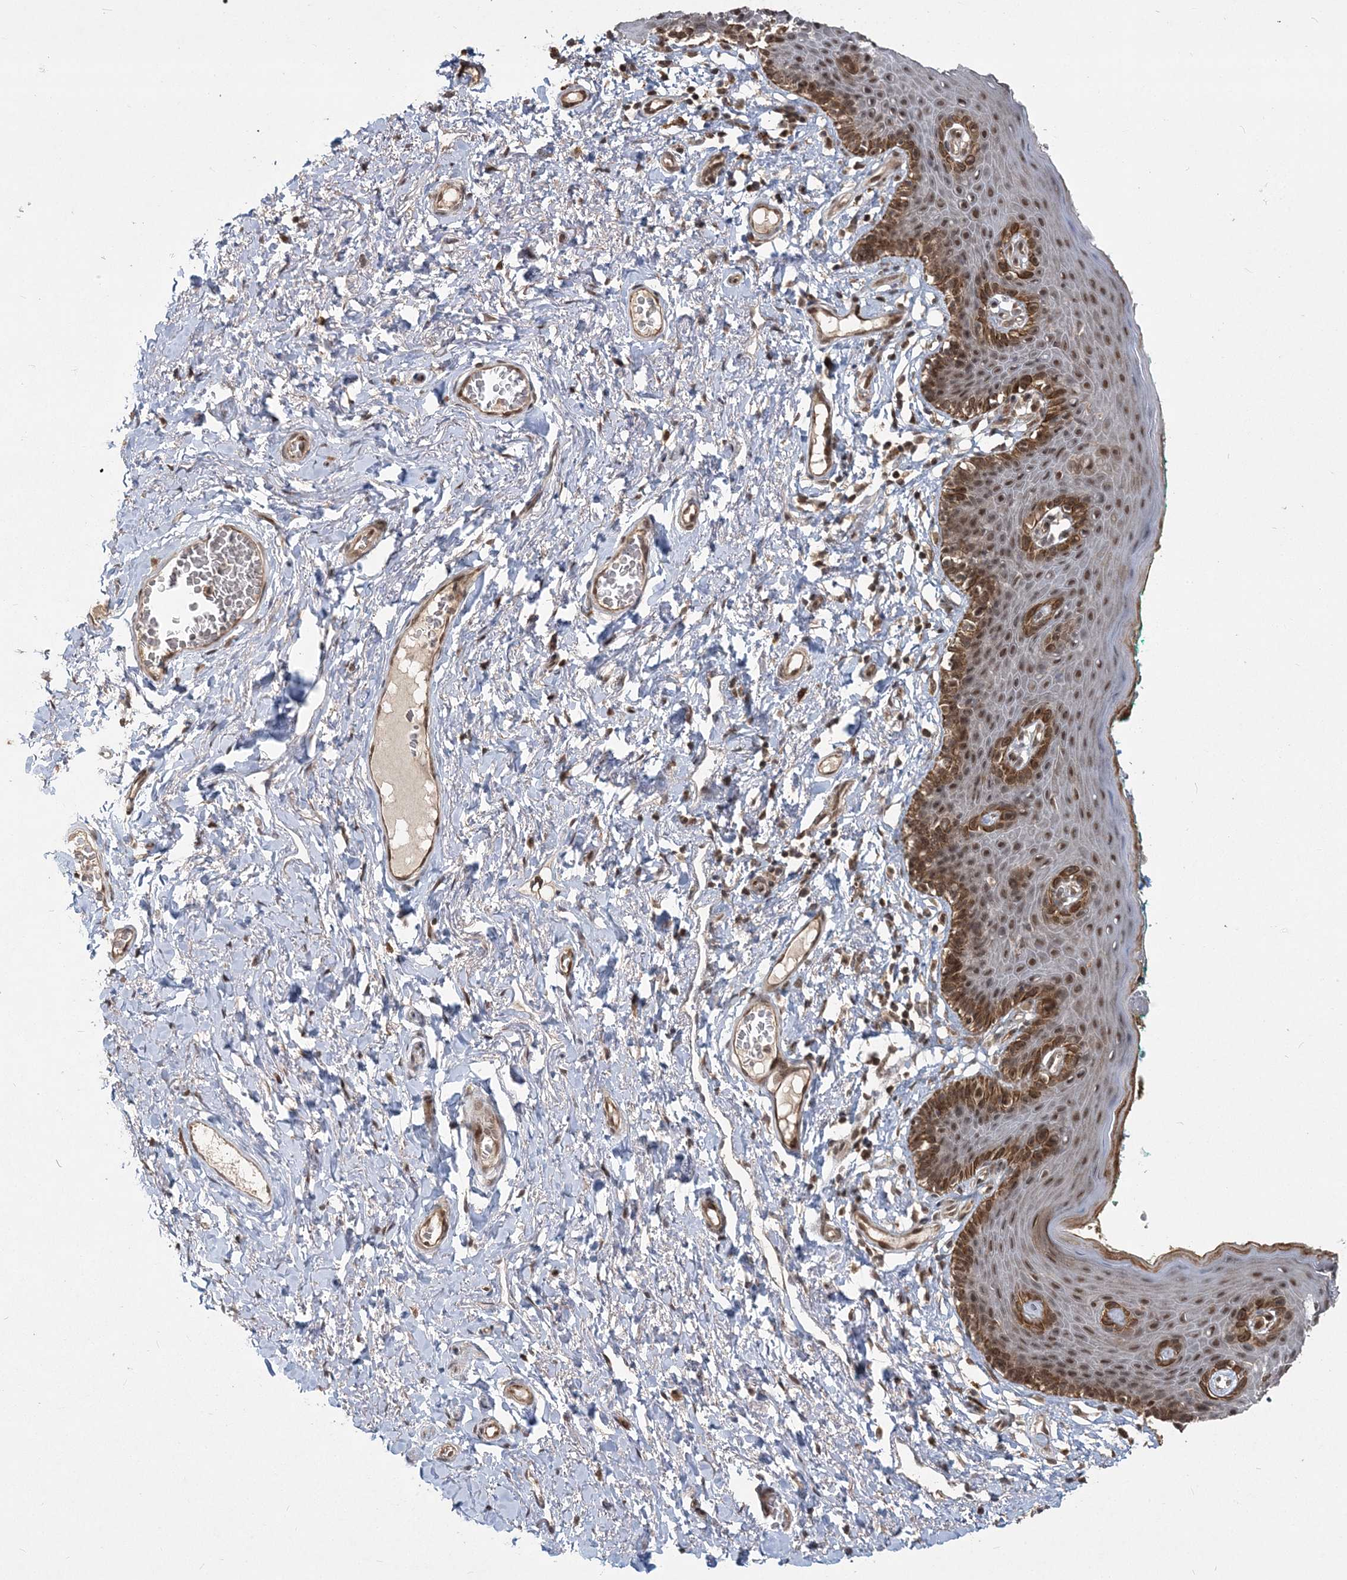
{"staining": {"intensity": "strong", "quantity": ">75%", "location": "cytoplasmic/membranous,nuclear"}, "tissue": "skin", "cell_type": "Epidermal cells", "image_type": "normal", "snomed": [{"axis": "morphology", "description": "Normal tissue, NOS"}, {"axis": "topography", "description": "Vulva"}], "caption": "This micrograph exhibits immunohistochemistry staining of benign human skin, with high strong cytoplasmic/membranous,nuclear staining in about >75% of epidermal cells.", "gene": "COPS7B", "patient": {"sex": "female", "age": 66}}